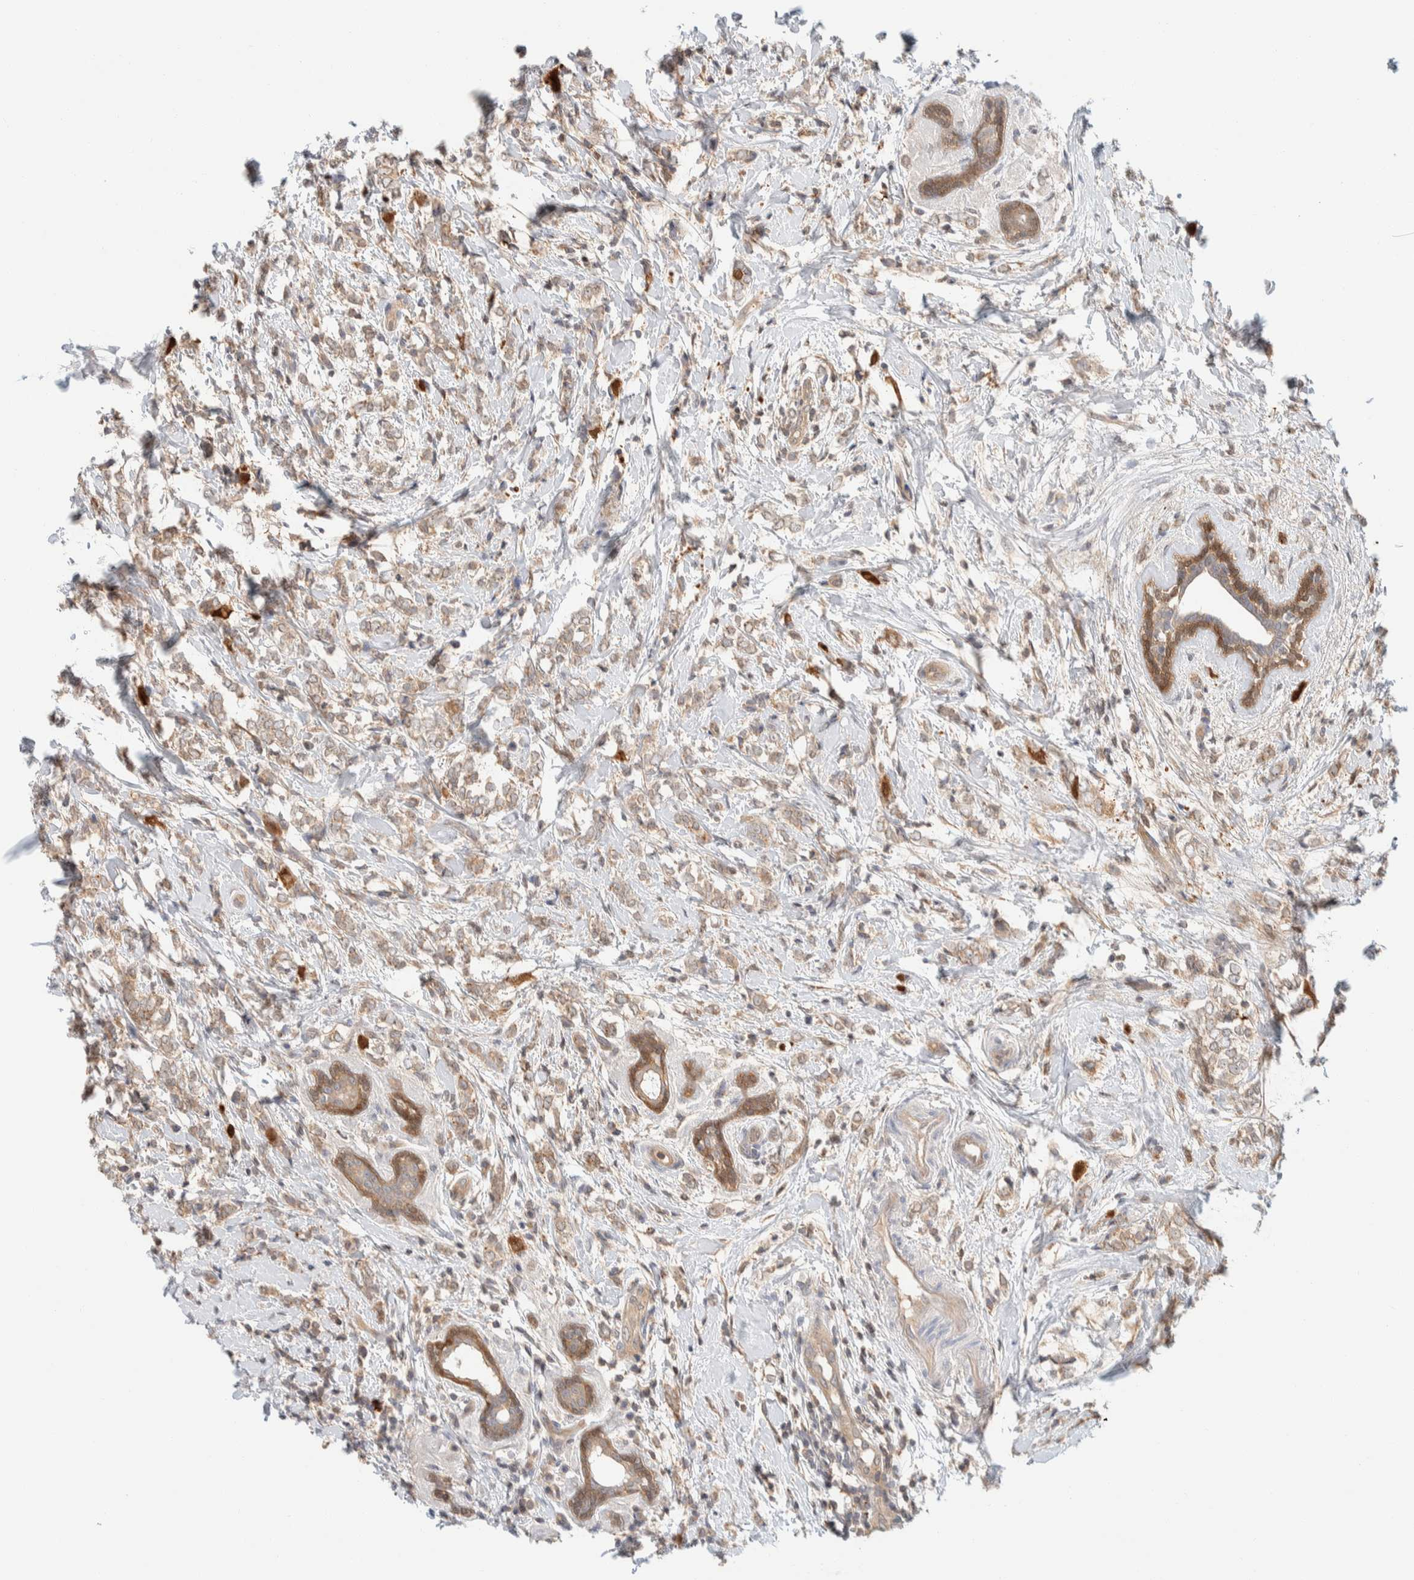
{"staining": {"intensity": "moderate", "quantity": ">75%", "location": "cytoplasmic/membranous"}, "tissue": "breast cancer", "cell_type": "Tumor cells", "image_type": "cancer", "snomed": [{"axis": "morphology", "description": "Normal tissue, NOS"}, {"axis": "morphology", "description": "Lobular carcinoma"}, {"axis": "topography", "description": "Breast"}], "caption": "IHC (DAB) staining of lobular carcinoma (breast) demonstrates moderate cytoplasmic/membranous protein expression in about >75% of tumor cells.", "gene": "GCLM", "patient": {"sex": "female", "age": 47}}